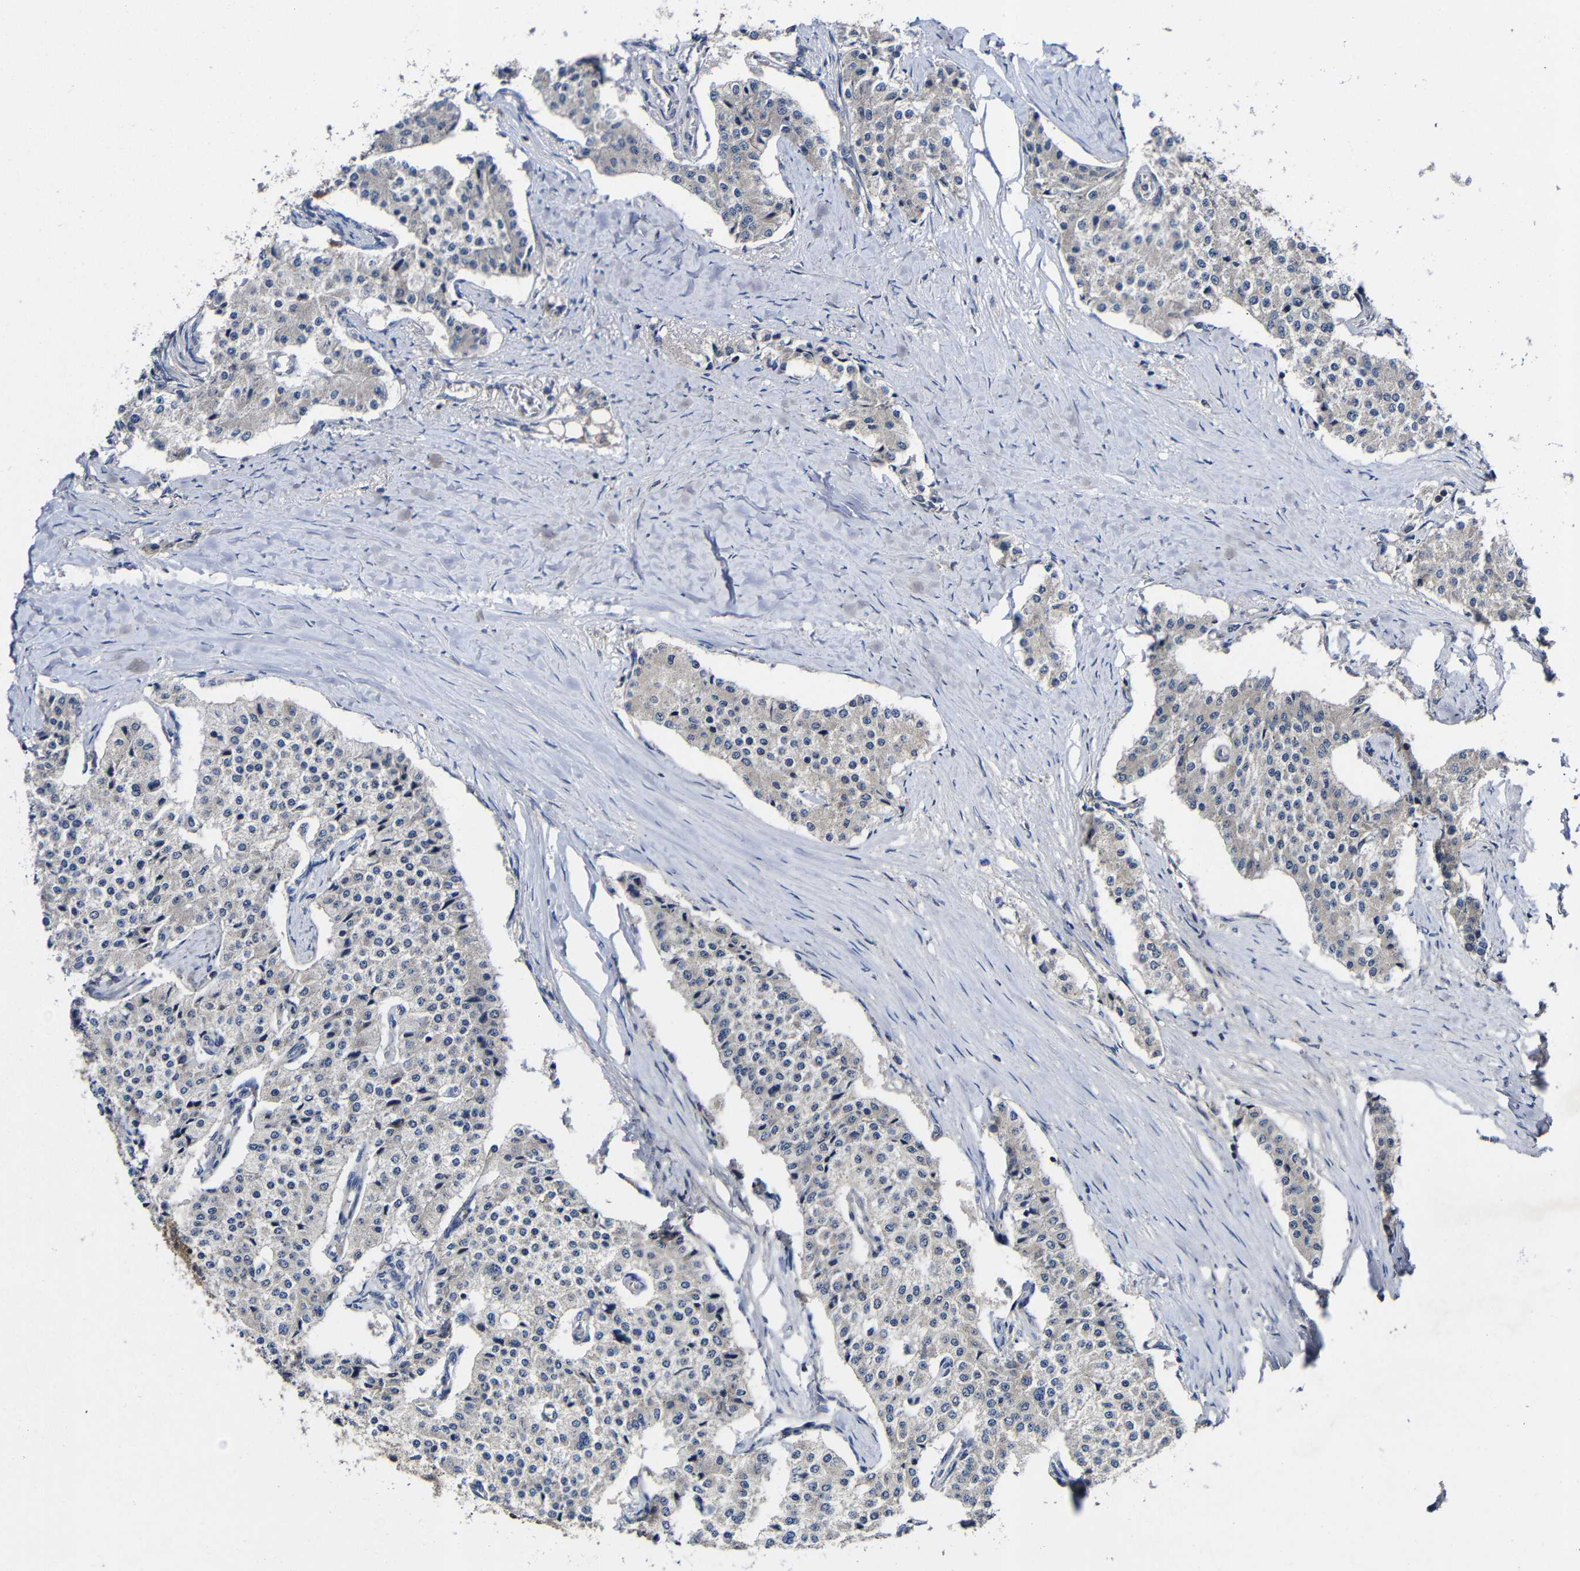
{"staining": {"intensity": "negative", "quantity": "none", "location": "none"}, "tissue": "carcinoid", "cell_type": "Tumor cells", "image_type": "cancer", "snomed": [{"axis": "morphology", "description": "Carcinoid, malignant, NOS"}, {"axis": "topography", "description": "Colon"}], "caption": "Carcinoid was stained to show a protein in brown. There is no significant expression in tumor cells.", "gene": "LPAR5", "patient": {"sex": "female", "age": 52}}